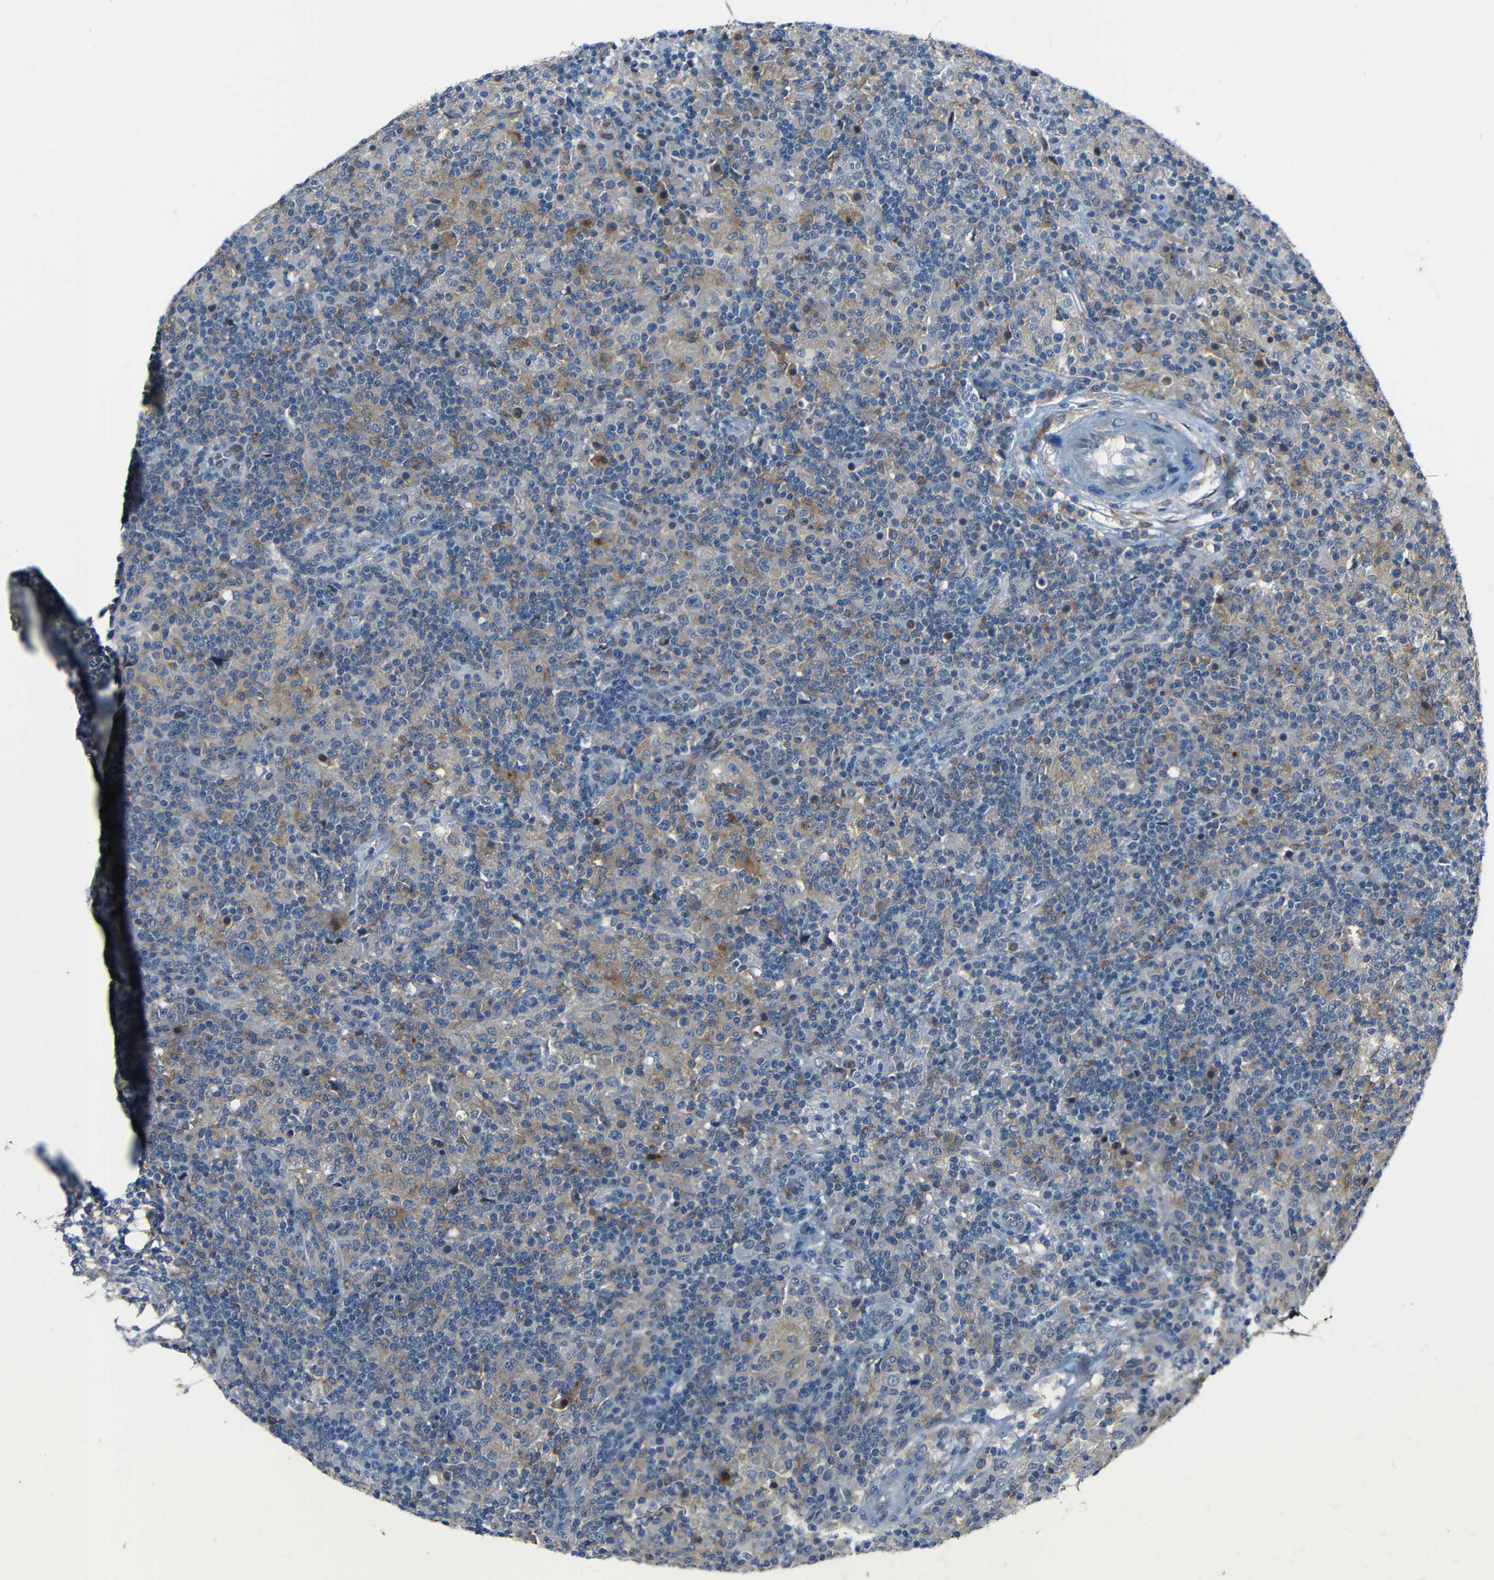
{"staining": {"intensity": "moderate", "quantity": "25%-75%", "location": "cytoplasmic/membranous"}, "tissue": "lymphoma", "cell_type": "Tumor cells", "image_type": "cancer", "snomed": [{"axis": "morphology", "description": "Hodgkin's disease, NOS"}, {"axis": "topography", "description": "Lymph node"}], "caption": "IHC of lymphoma shows medium levels of moderate cytoplasmic/membranous expression in about 25%-75% of tumor cells.", "gene": "DNAJC5", "patient": {"sex": "male", "age": 70}}